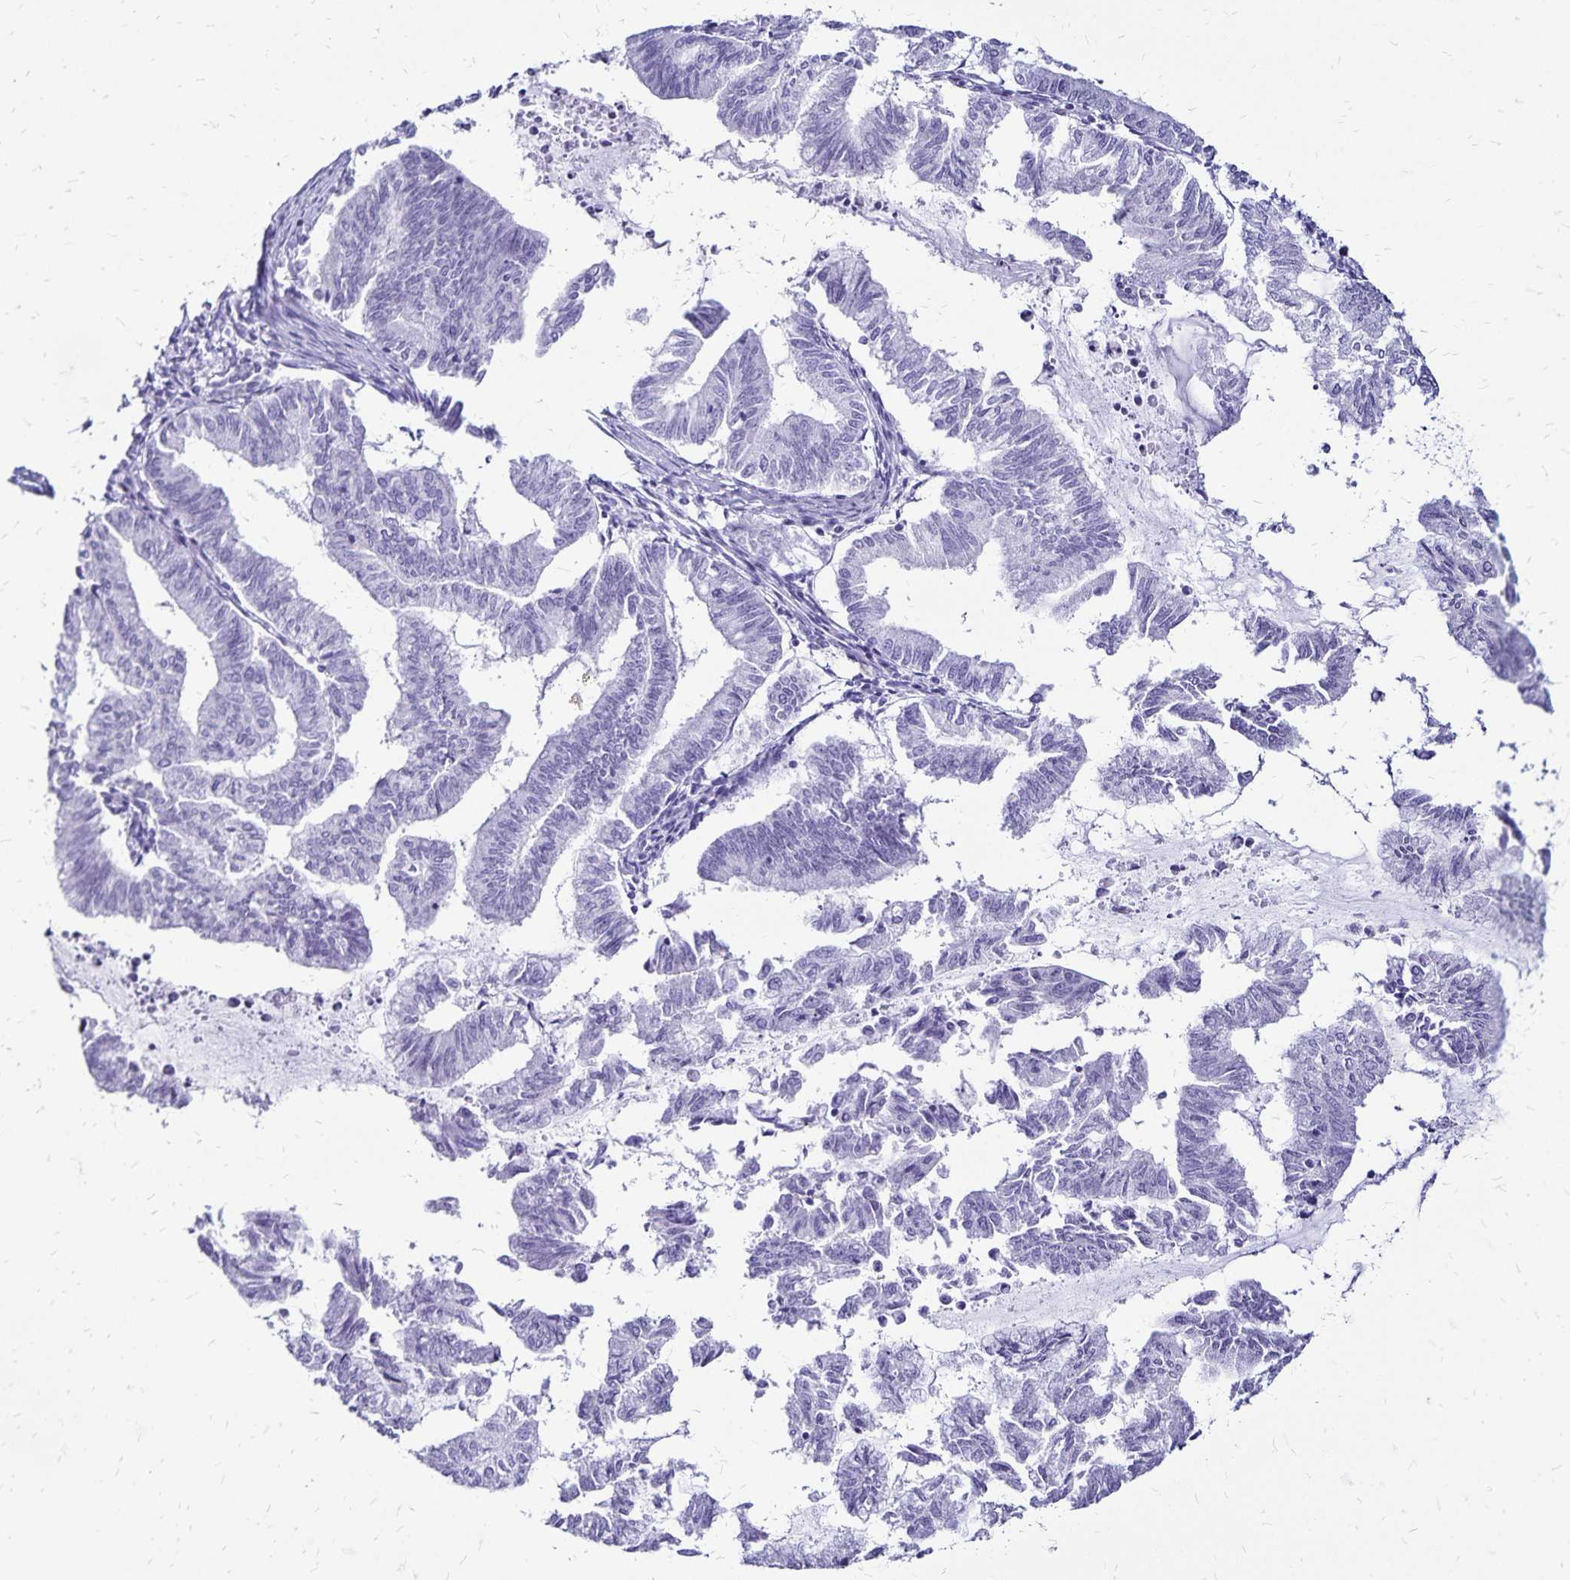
{"staining": {"intensity": "negative", "quantity": "none", "location": "none"}, "tissue": "endometrial cancer", "cell_type": "Tumor cells", "image_type": "cancer", "snomed": [{"axis": "morphology", "description": "Adenocarcinoma, NOS"}, {"axis": "topography", "description": "Endometrium"}], "caption": "Endometrial adenocarcinoma stained for a protein using immunohistochemistry (IHC) displays no expression tumor cells.", "gene": "LIN28B", "patient": {"sex": "female", "age": 79}}